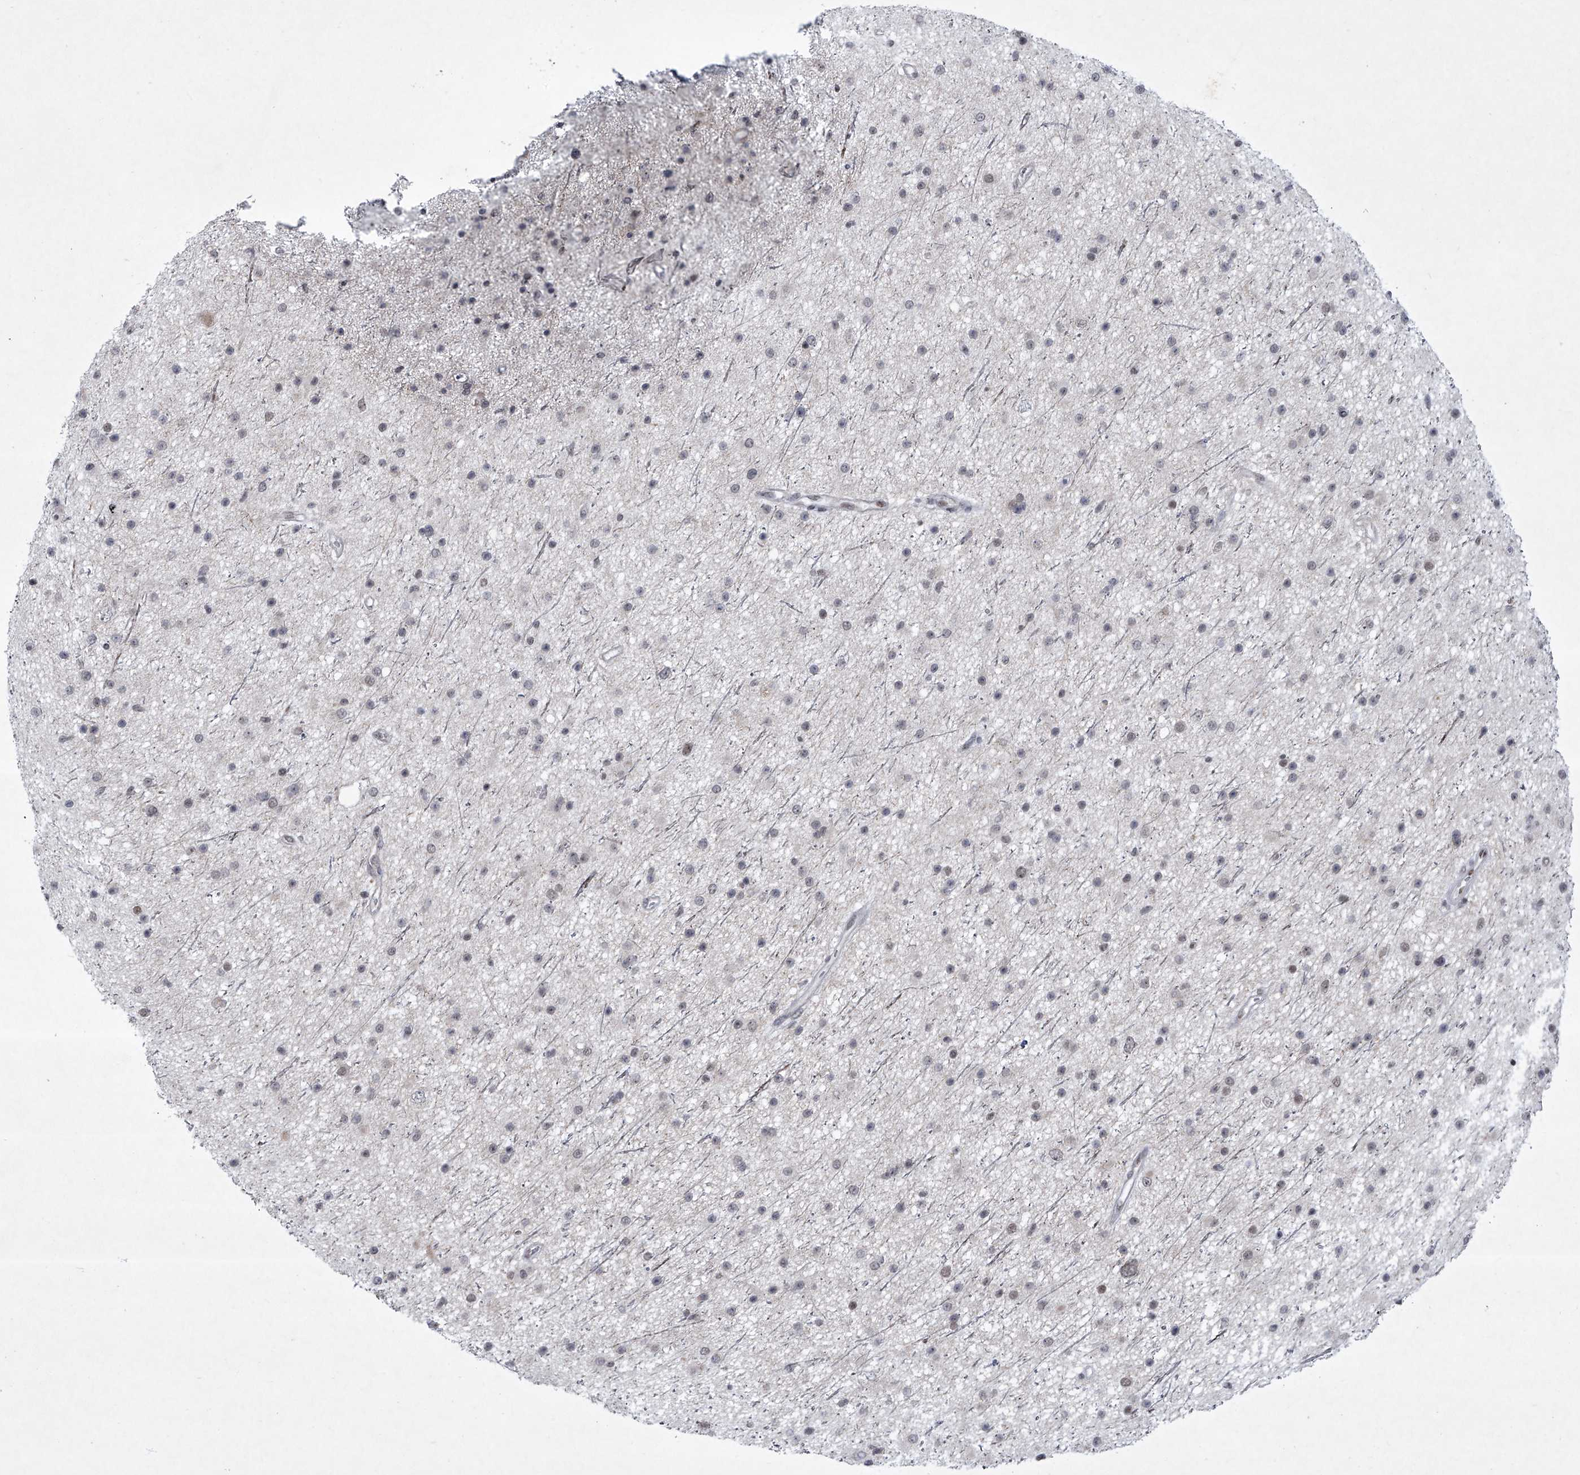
{"staining": {"intensity": "negative", "quantity": "none", "location": "none"}, "tissue": "glioma", "cell_type": "Tumor cells", "image_type": "cancer", "snomed": [{"axis": "morphology", "description": "Glioma, malignant, Low grade"}, {"axis": "topography", "description": "Cerebral cortex"}], "caption": "Malignant glioma (low-grade) was stained to show a protein in brown. There is no significant expression in tumor cells.", "gene": "MLLT1", "patient": {"sex": "female", "age": 39}}